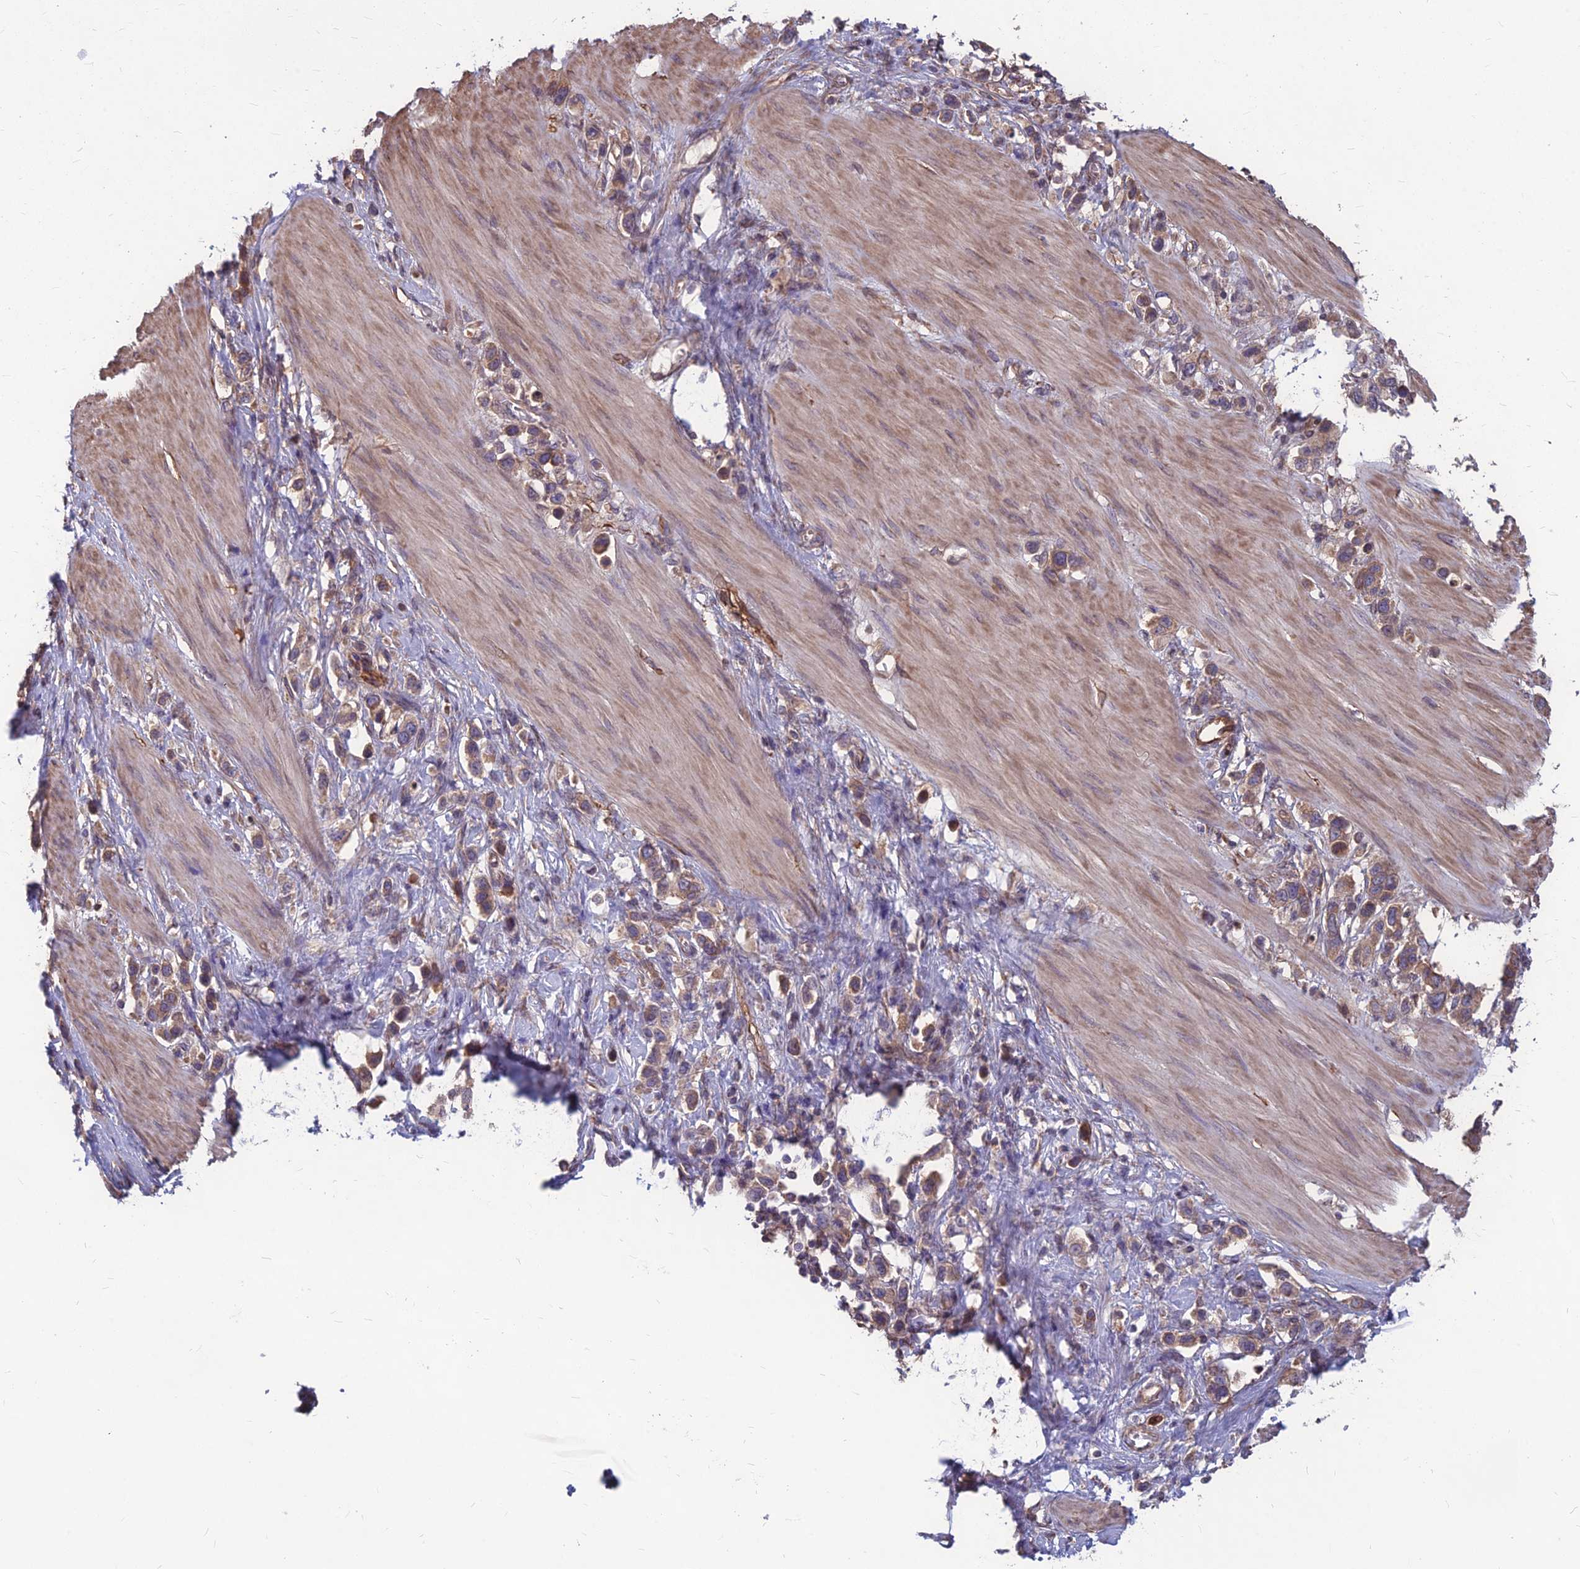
{"staining": {"intensity": "moderate", "quantity": "25%-75%", "location": "cytoplasmic/membranous"}, "tissue": "stomach cancer", "cell_type": "Tumor cells", "image_type": "cancer", "snomed": [{"axis": "morphology", "description": "Adenocarcinoma, NOS"}, {"axis": "topography", "description": "Stomach"}], "caption": "Immunohistochemistry of human stomach adenocarcinoma shows medium levels of moderate cytoplasmic/membranous expression in about 25%-75% of tumor cells.", "gene": "LSM6", "patient": {"sex": "female", "age": 65}}